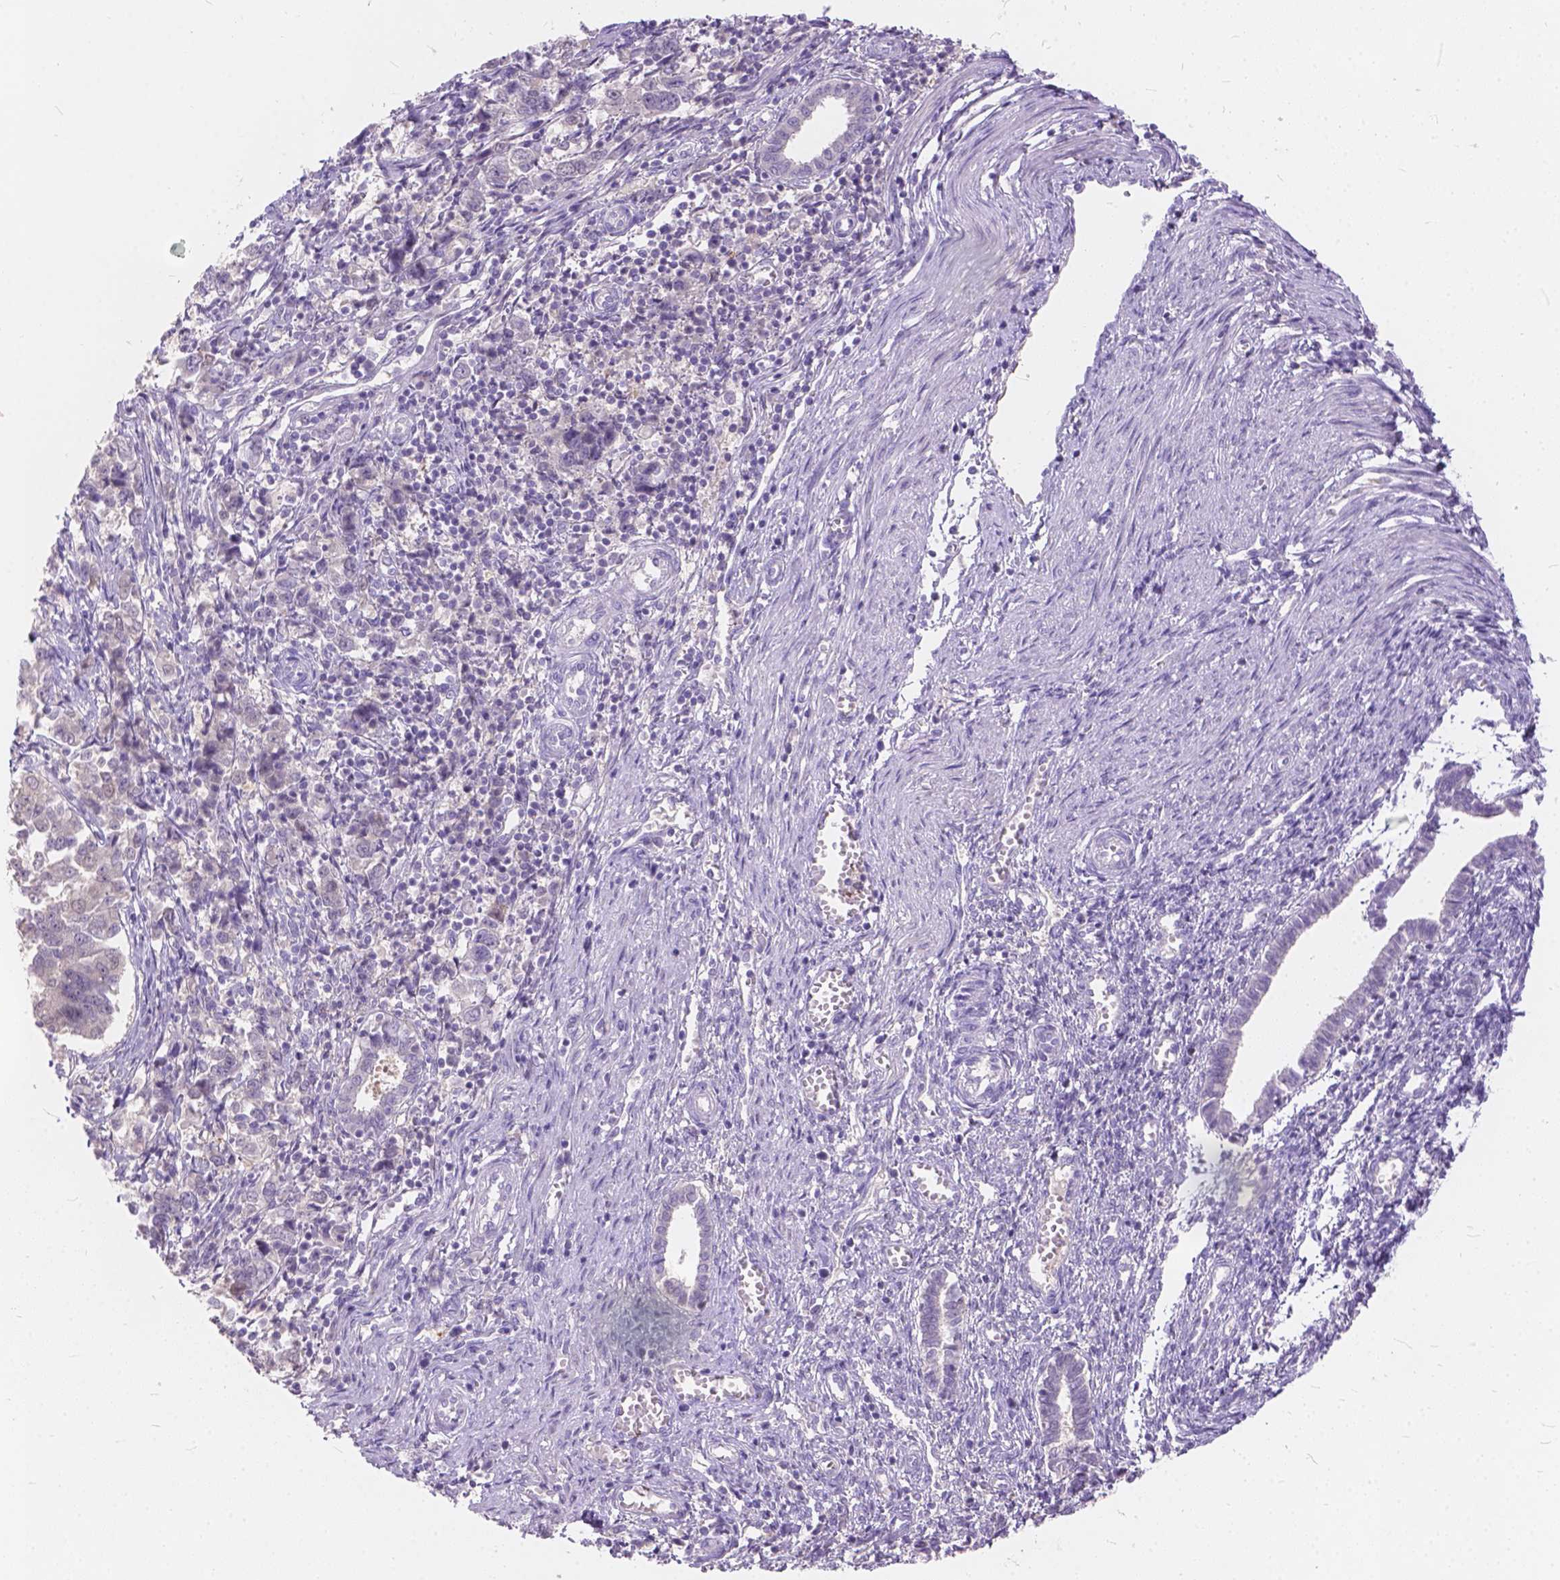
{"staining": {"intensity": "weak", "quantity": "<25%", "location": "cytoplasmic/membranous"}, "tissue": "endometrial cancer", "cell_type": "Tumor cells", "image_type": "cancer", "snomed": [{"axis": "morphology", "description": "Adenocarcinoma, NOS"}, {"axis": "topography", "description": "Endometrium"}], "caption": "This image is of adenocarcinoma (endometrial) stained with IHC to label a protein in brown with the nuclei are counter-stained blue. There is no expression in tumor cells.", "gene": "PEX11G", "patient": {"sex": "female", "age": 43}}